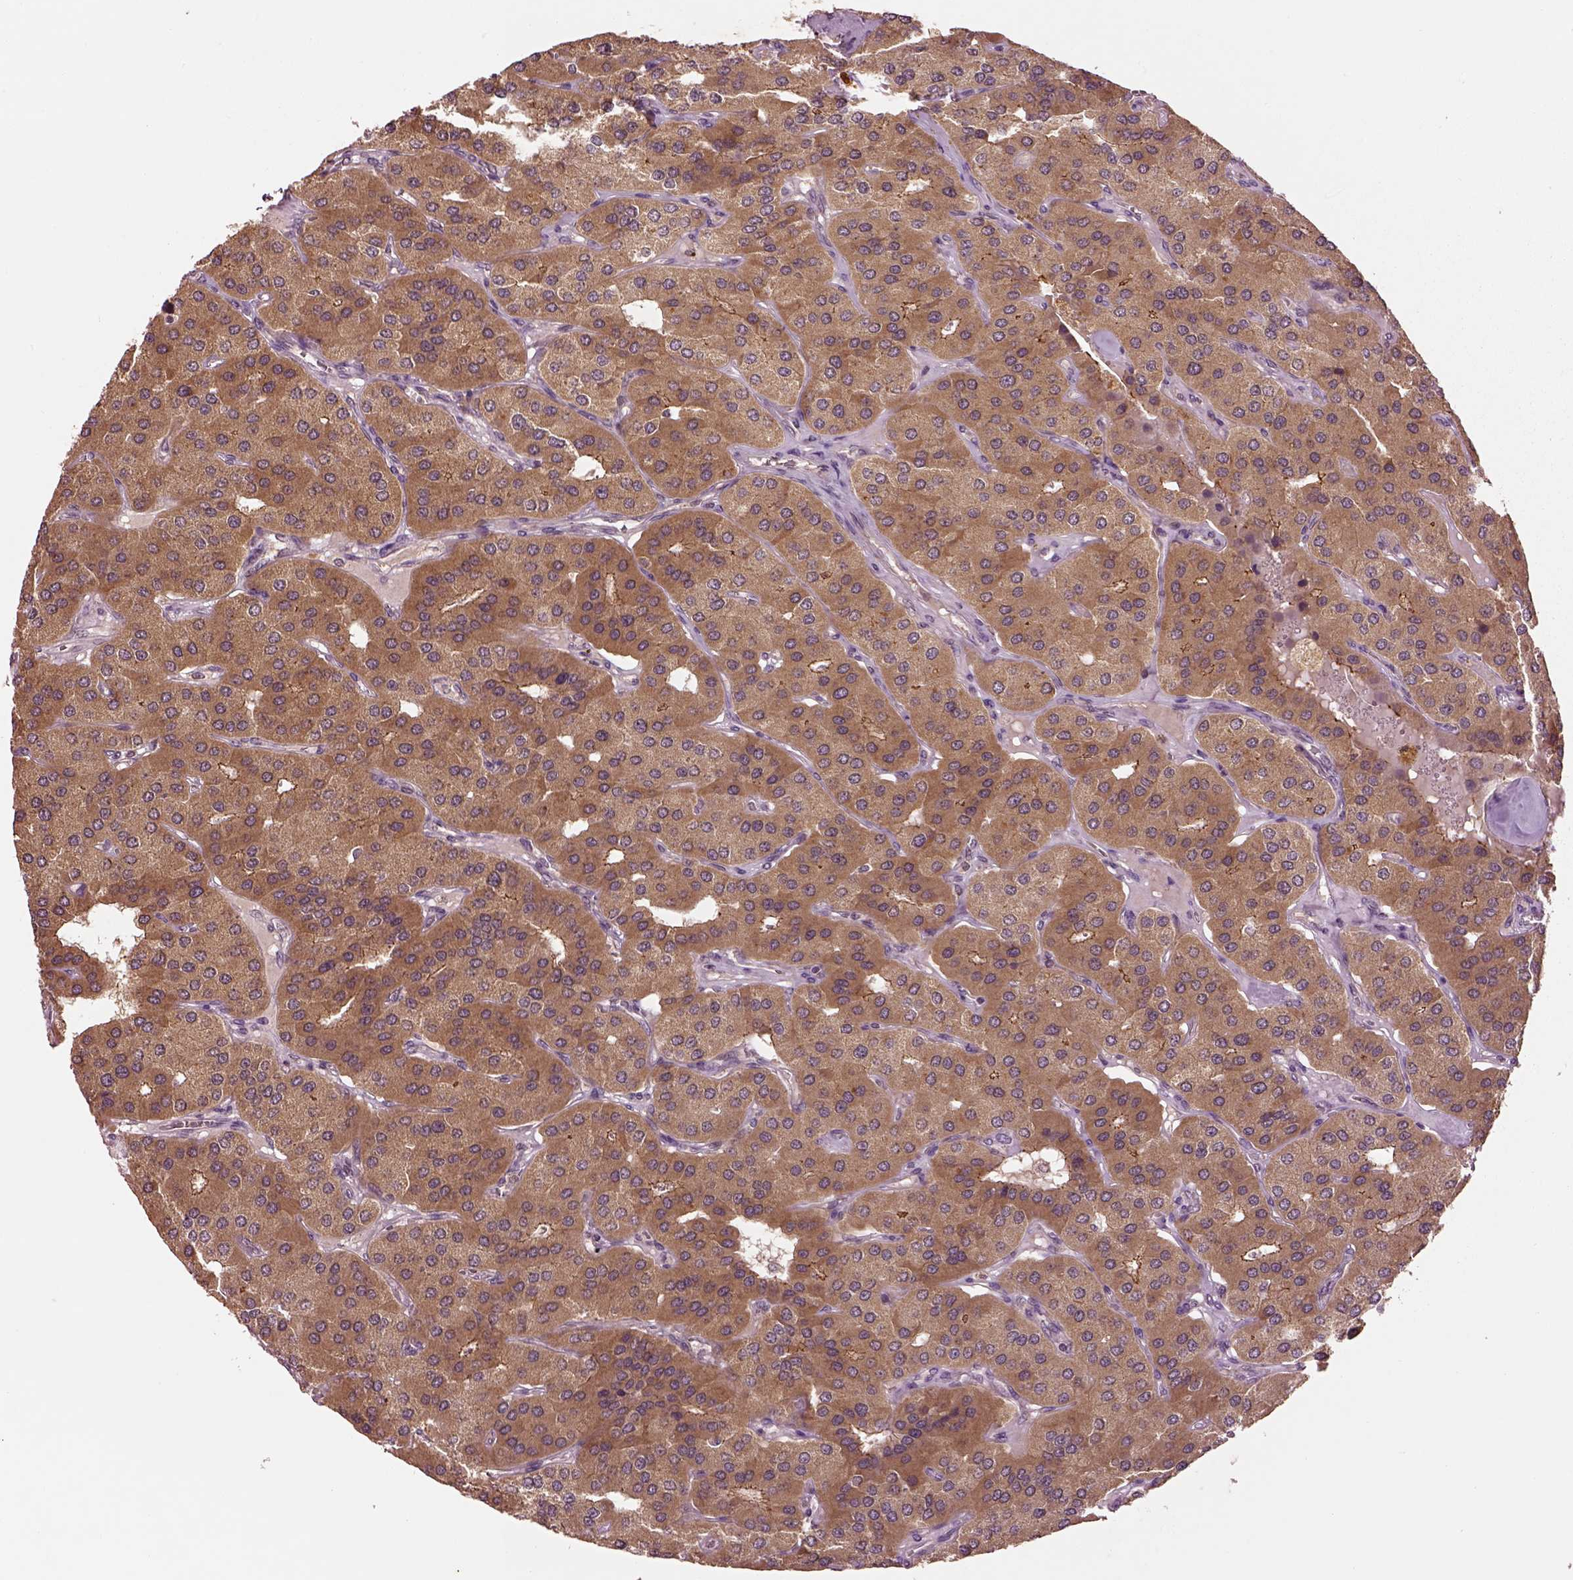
{"staining": {"intensity": "moderate", "quantity": ">75%", "location": "cytoplasmic/membranous"}, "tissue": "parathyroid gland", "cell_type": "Glandular cells", "image_type": "normal", "snomed": [{"axis": "morphology", "description": "Normal tissue, NOS"}, {"axis": "morphology", "description": "Adenoma, NOS"}, {"axis": "topography", "description": "Parathyroid gland"}], "caption": "The micrograph demonstrates staining of unremarkable parathyroid gland, revealing moderate cytoplasmic/membranous protein expression (brown color) within glandular cells. (brown staining indicates protein expression, while blue staining denotes nuclei).", "gene": "MTHFS", "patient": {"sex": "female", "age": 86}}